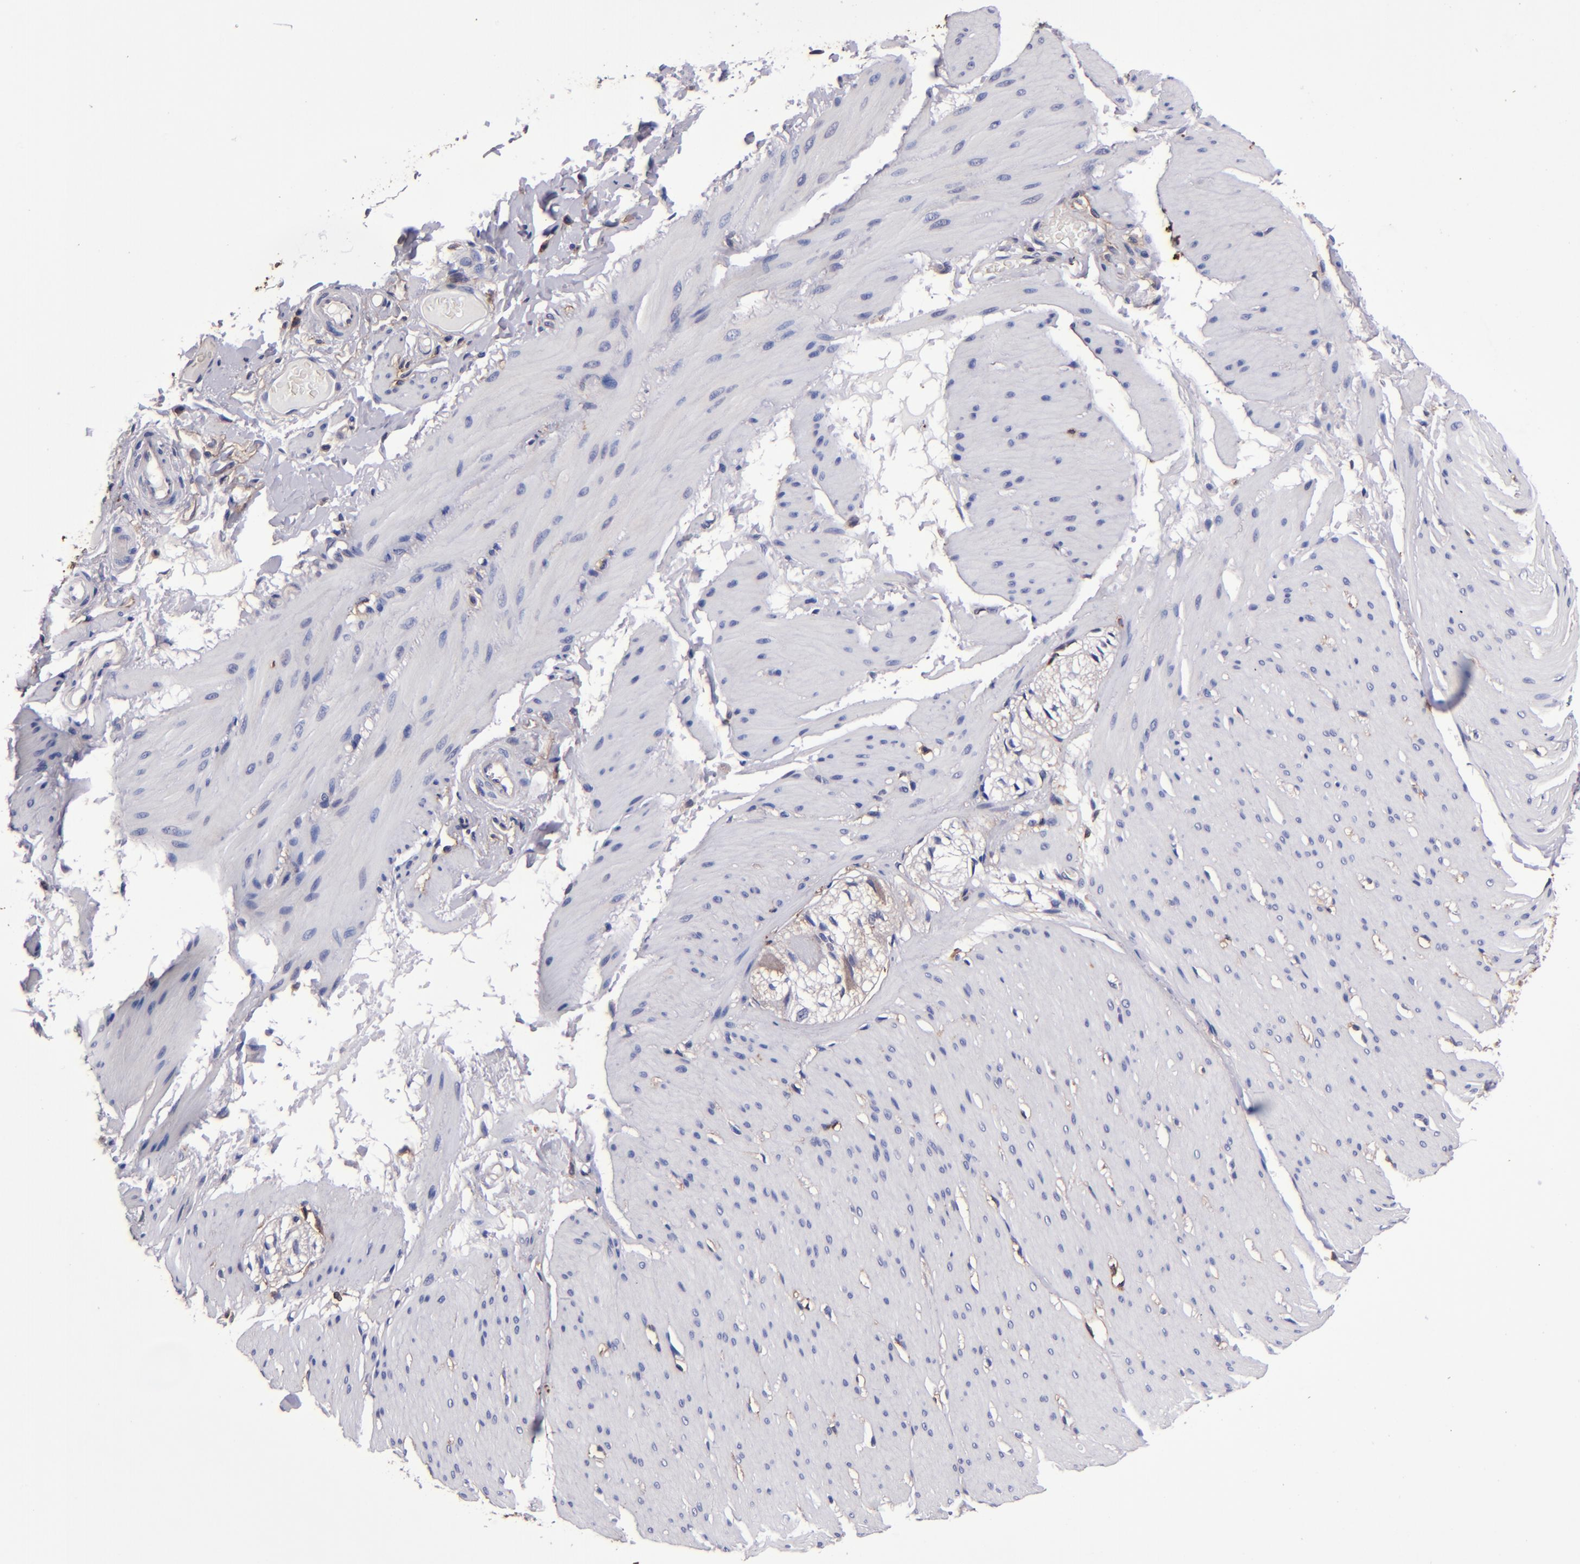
{"staining": {"intensity": "weak", "quantity": "<25%", "location": "cytoplasmic/membranous"}, "tissue": "smooth muscle", "cell_type": "Smooth muscle cells", "image_type": "normal", "snomed": [{"axis": "morphology", "description": "Normal tissue, NOS"}, {"axis": "topography", "description": "Smooth muscle"}, {"axis": "topography", "description": "Colon"}], "caption": "A histopathology image of human smooth muscle is negative for staining in smooth muscle cells. The staining was performed using DAB to visualize the protein expression in brown, while the nuclei were stained in blue with hematoxylin (Magnification: 20x).", "gene": "SIRPA", "patient": {"sex": "male", "age": 67}}